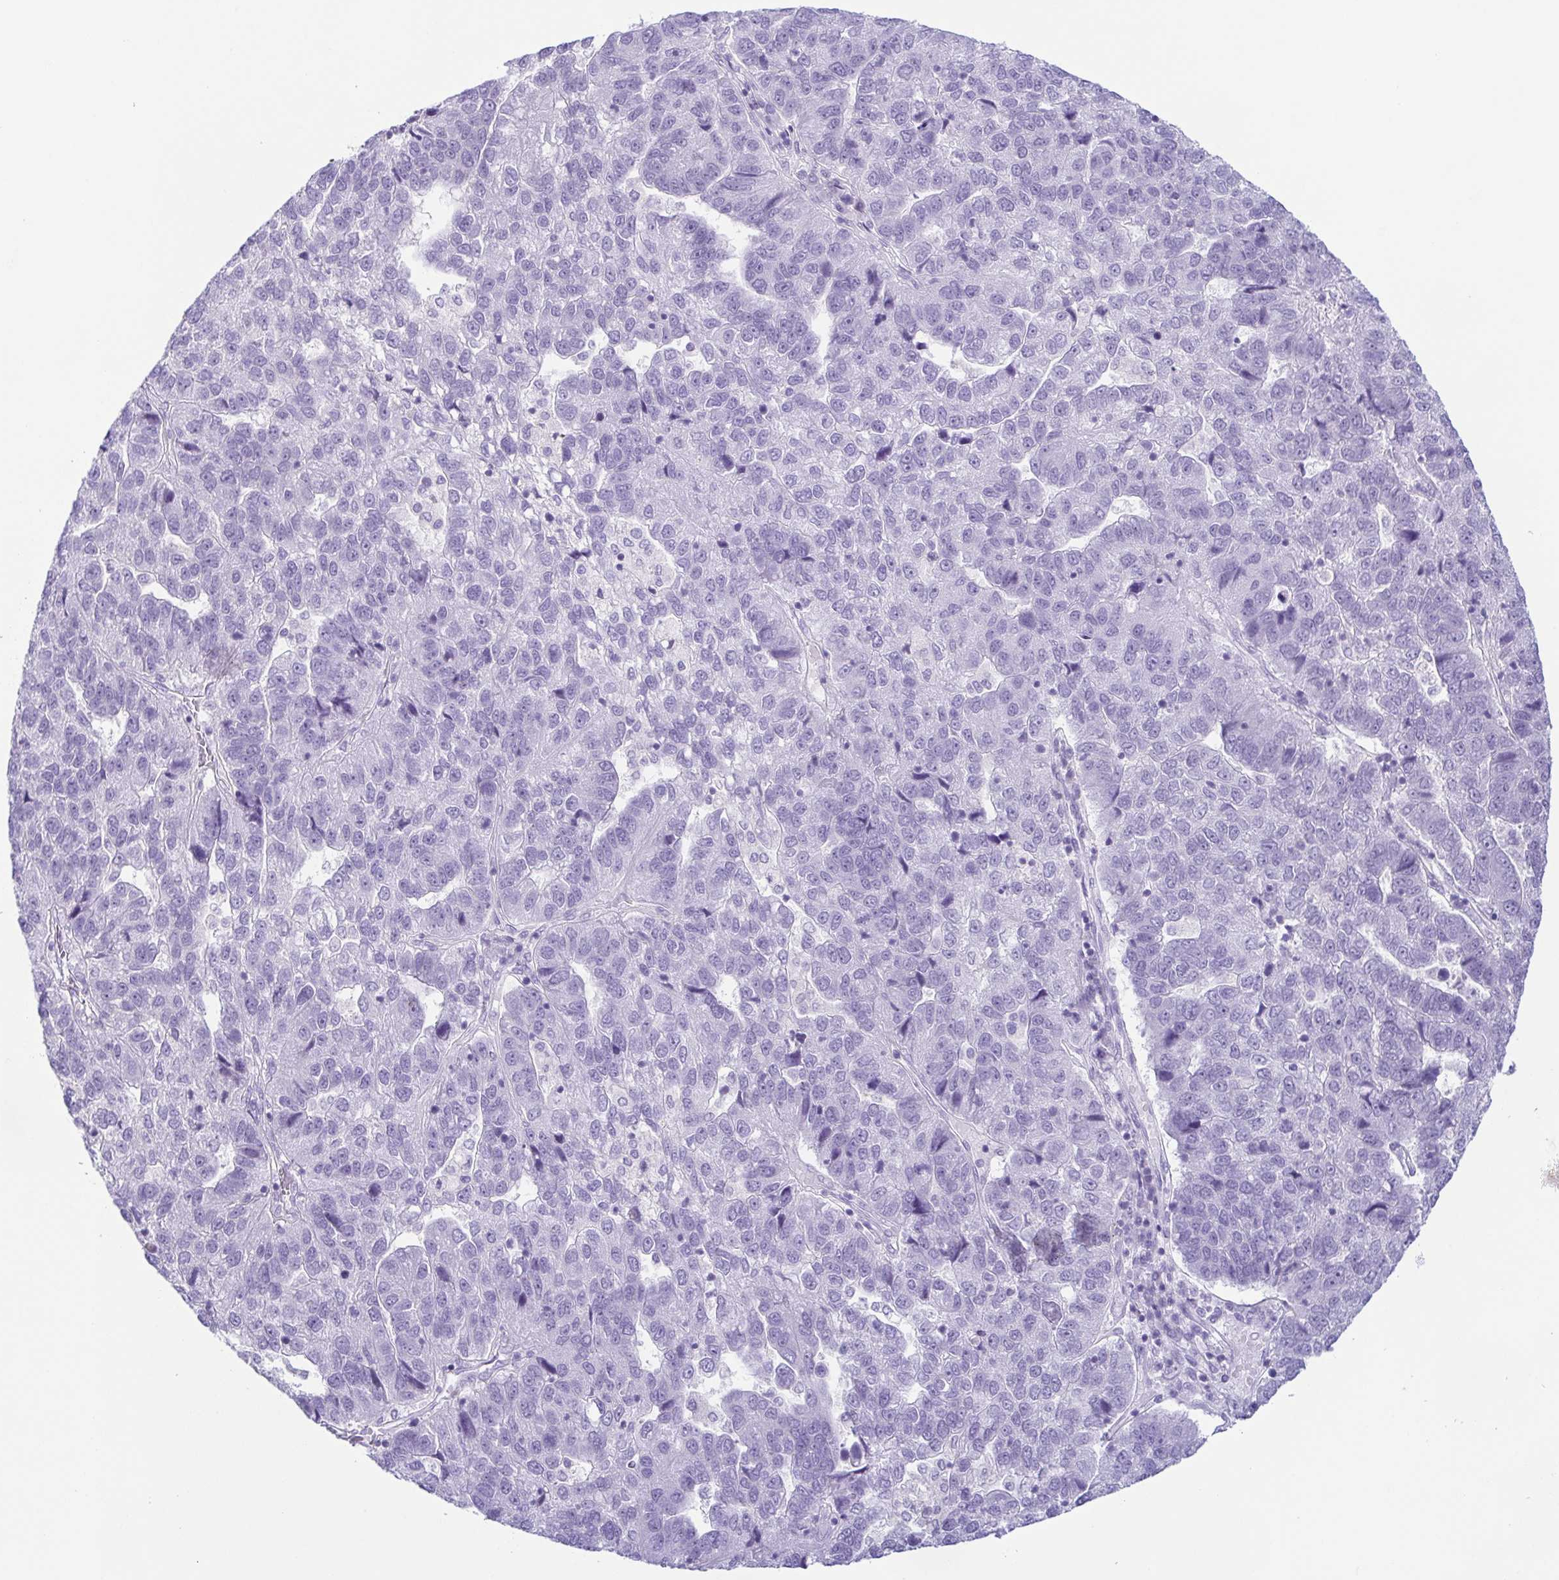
{"staining": {"intensity": "negative", "quantity": "none", "location": "none"}, "tissue": "pancreatic cancer", "cell_type": "Tumor cells", "image_type": "cancer", "snomed": [{"axis": "morphology", "description": "Adenocarcinoma, NOS"}, {"axis": "topography", "description": "Pancreas"}], "caption": "Tumor cells are negative for brown protein staining in pancreatic adenocarcinoma. (DAB (3,3'-diaminobenzidine) IHC, high magnification).", "gene": "AZU1", "patient": {"sex": "female", "age": 61}}